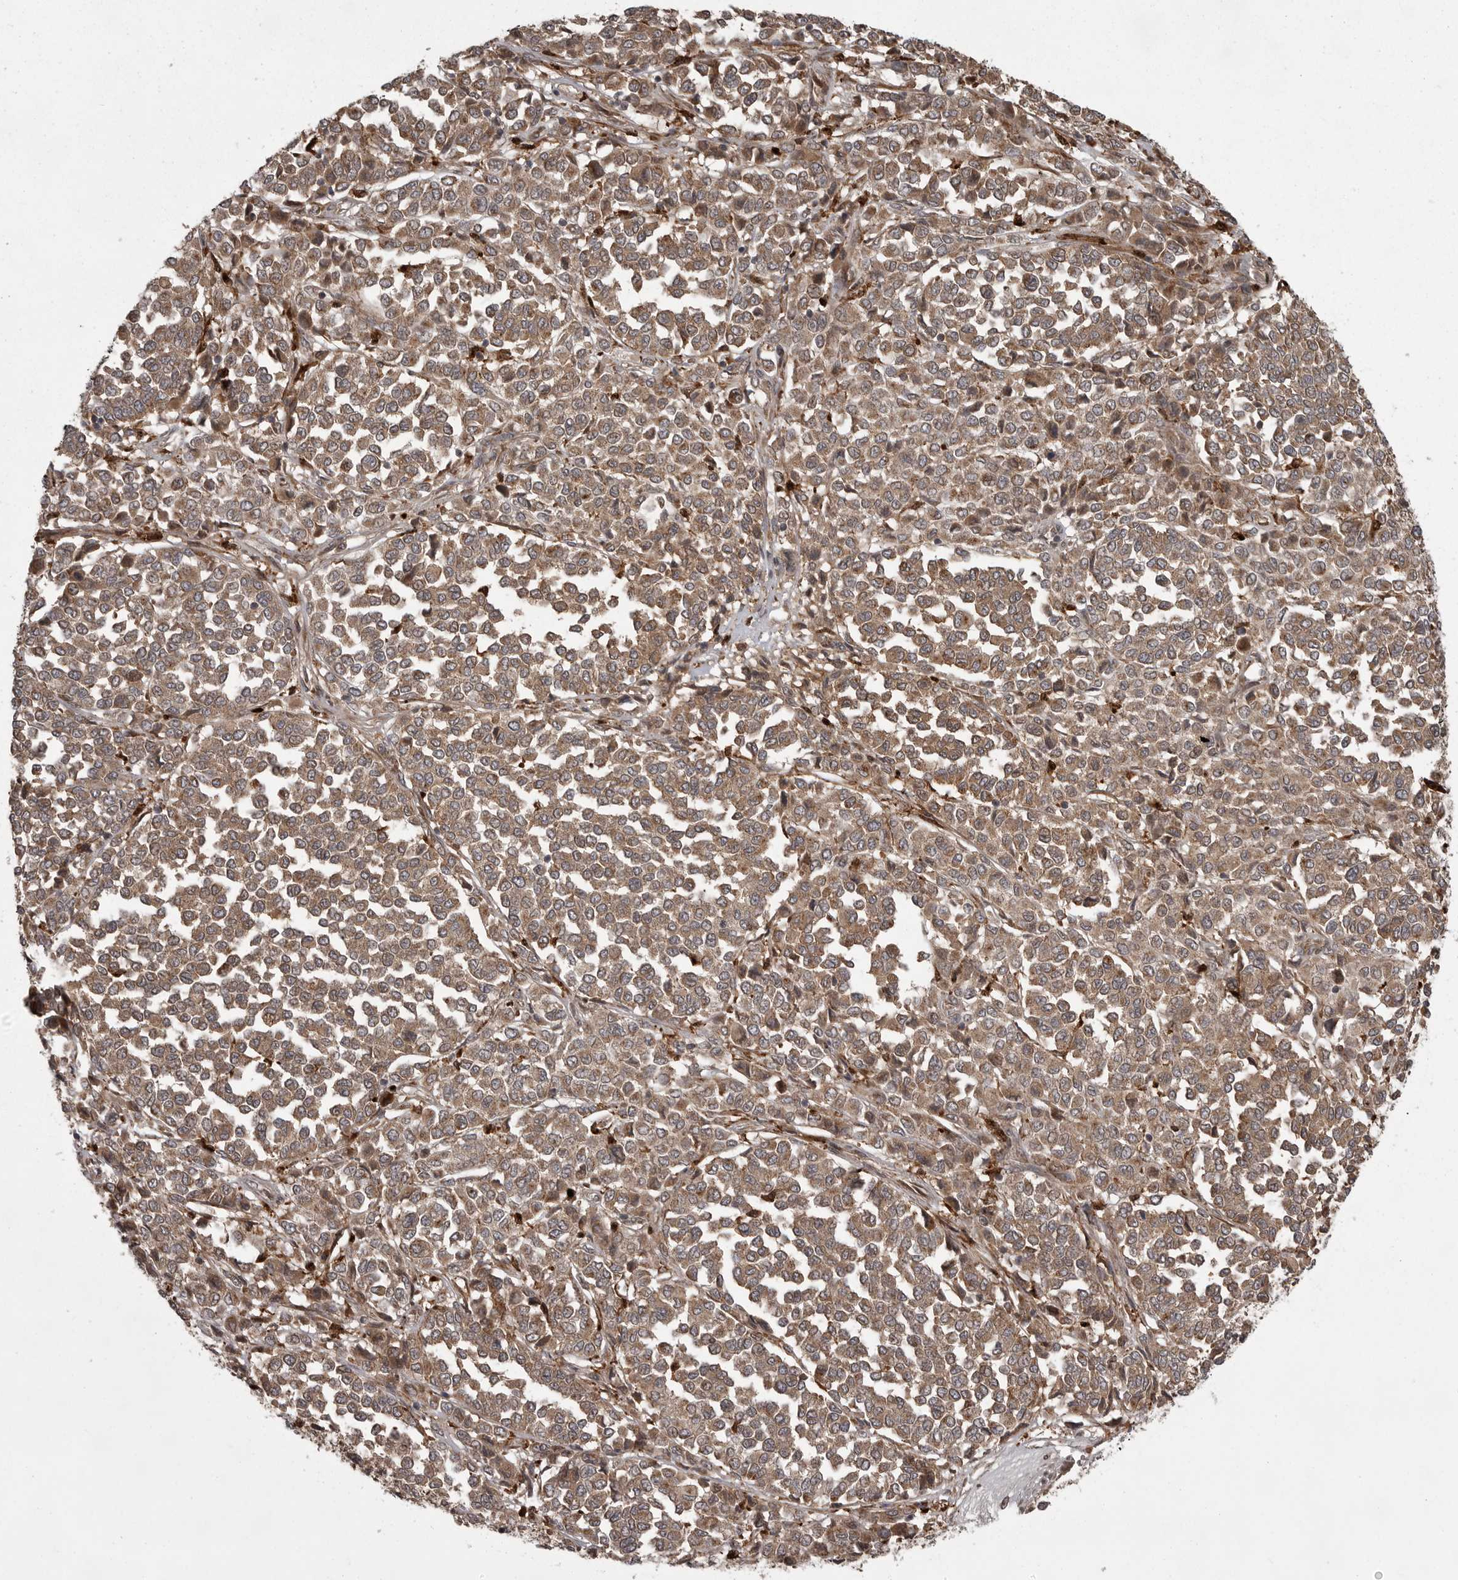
{"staining": {"intensity": "moderate", "quantity": "25%-75%", "location": "cytoplasmic/membranous"}, "tissue": "melanoma", "cell_type": "Tumor cells", "image_type": "cancer", "snomed": [{"axis": "morphology", "description": "Malignant melanoma, Metastatic site"}, {"axis": "topography", "description": "Pancreas"}], "caption": "This image shows malignant melanoma (metastatic site) stained with IHC to label a protein in brown. The cytoplasmic/membranous of tumor cells show moderate positivity for the protein. Nuclei are counter-stained blue.", "gene": "GPR31", "patient": {"sex": "female", "age": 30}}